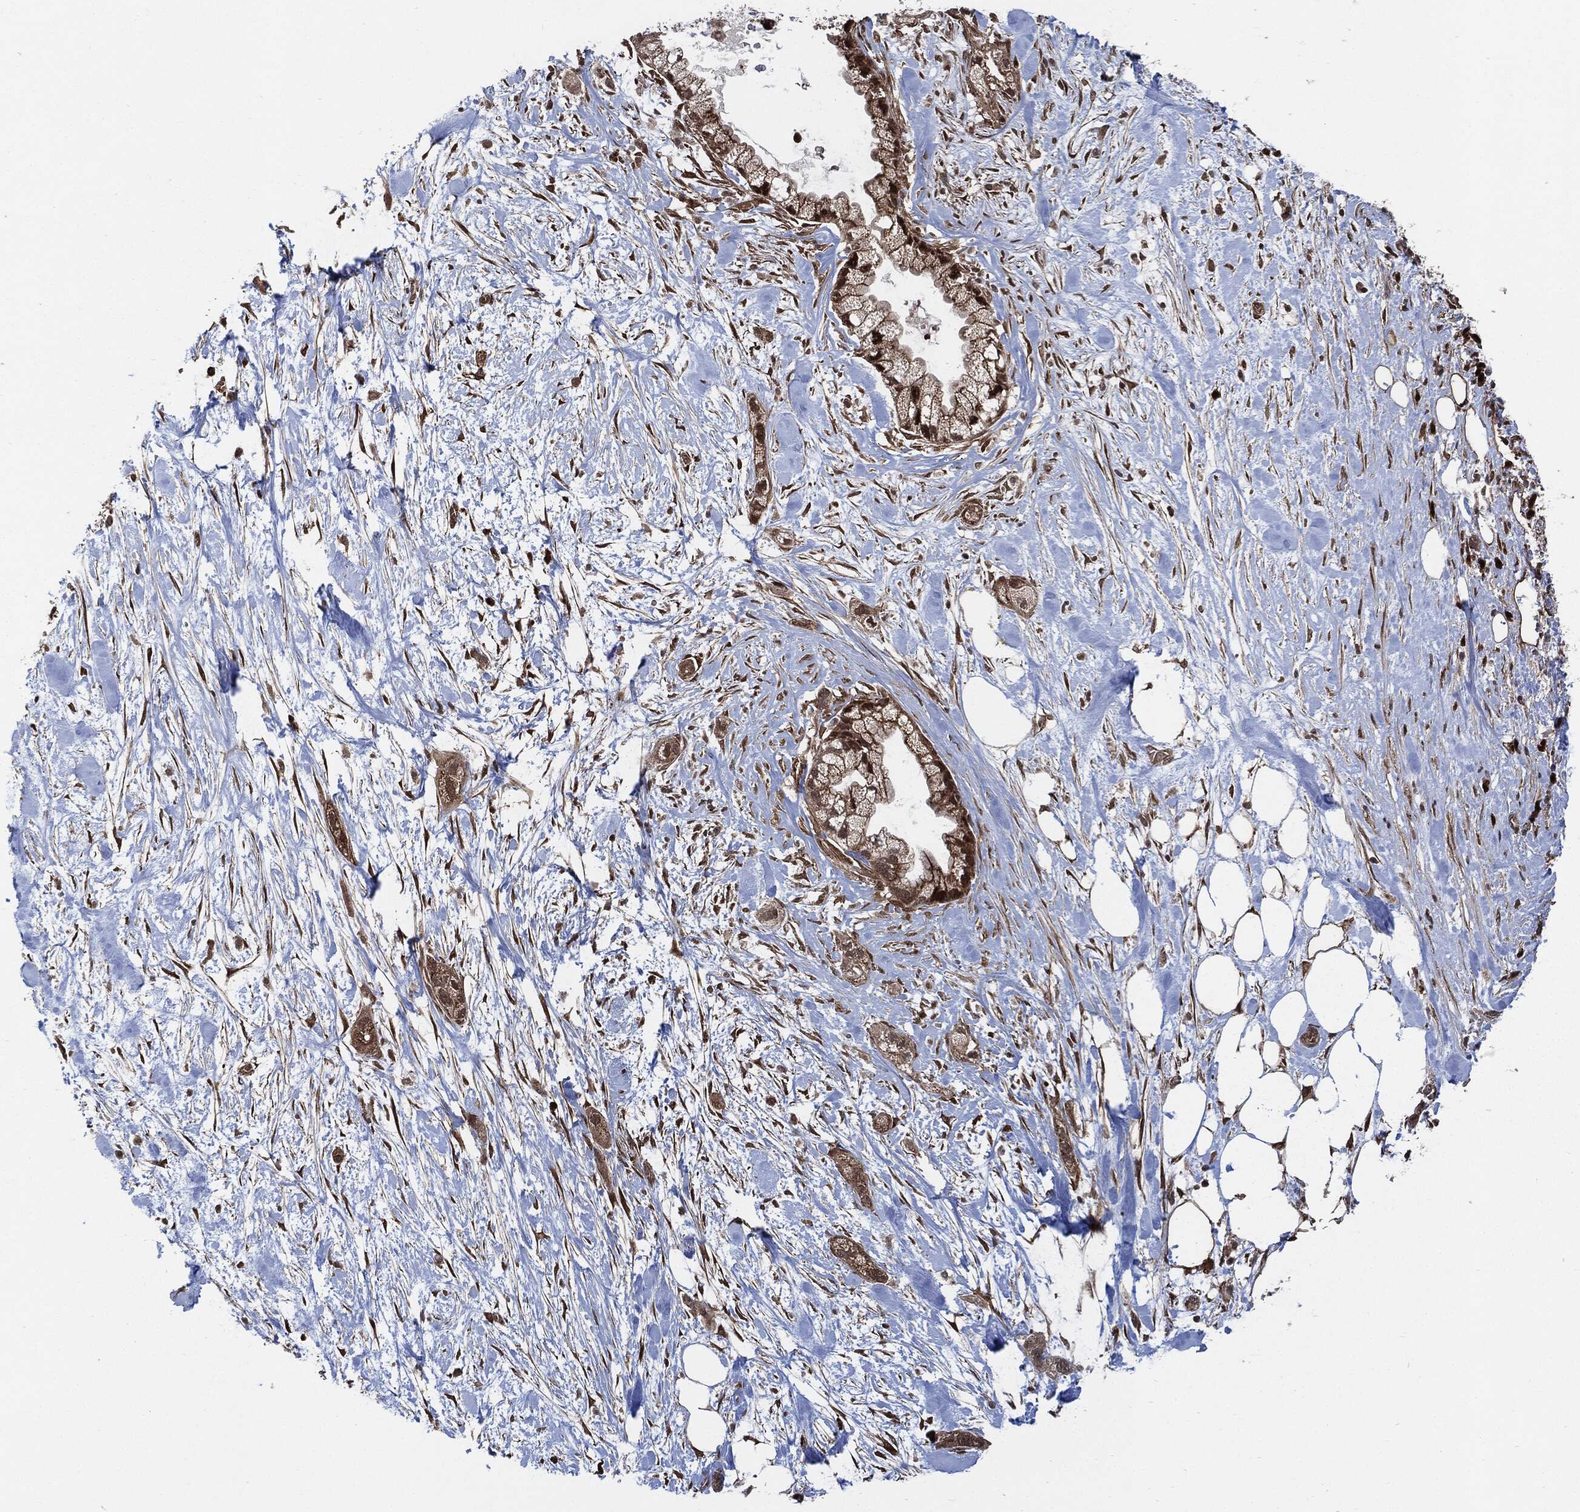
{"staining": {"intensity": "moderate", "quantity": "<25%", "location": "cytoplasmic/membranous,nuclear"}, "tissue": "pancreatic cancer", "cell_type": "Tumor cells", "image_type": "cancer", "snomed": [{"axis": "morphology", "description": "Adenocarcinoma, NOS"}, {"axis": "topography", "description": "Pancreas"}], "caption": "A brown stain labels moderate cytoplasmic/membranous and nuclear expression of a protein in pancreatic cancer (adenocarcinoma) tumor cells. The staining was performed using DAB to visualize the protein expression in brown, while the nuclei were stained in blue with hematoxylin (Magnification: 20x).", "gene": "CUTA", "patient": {"sex": "male", "age": 44}}